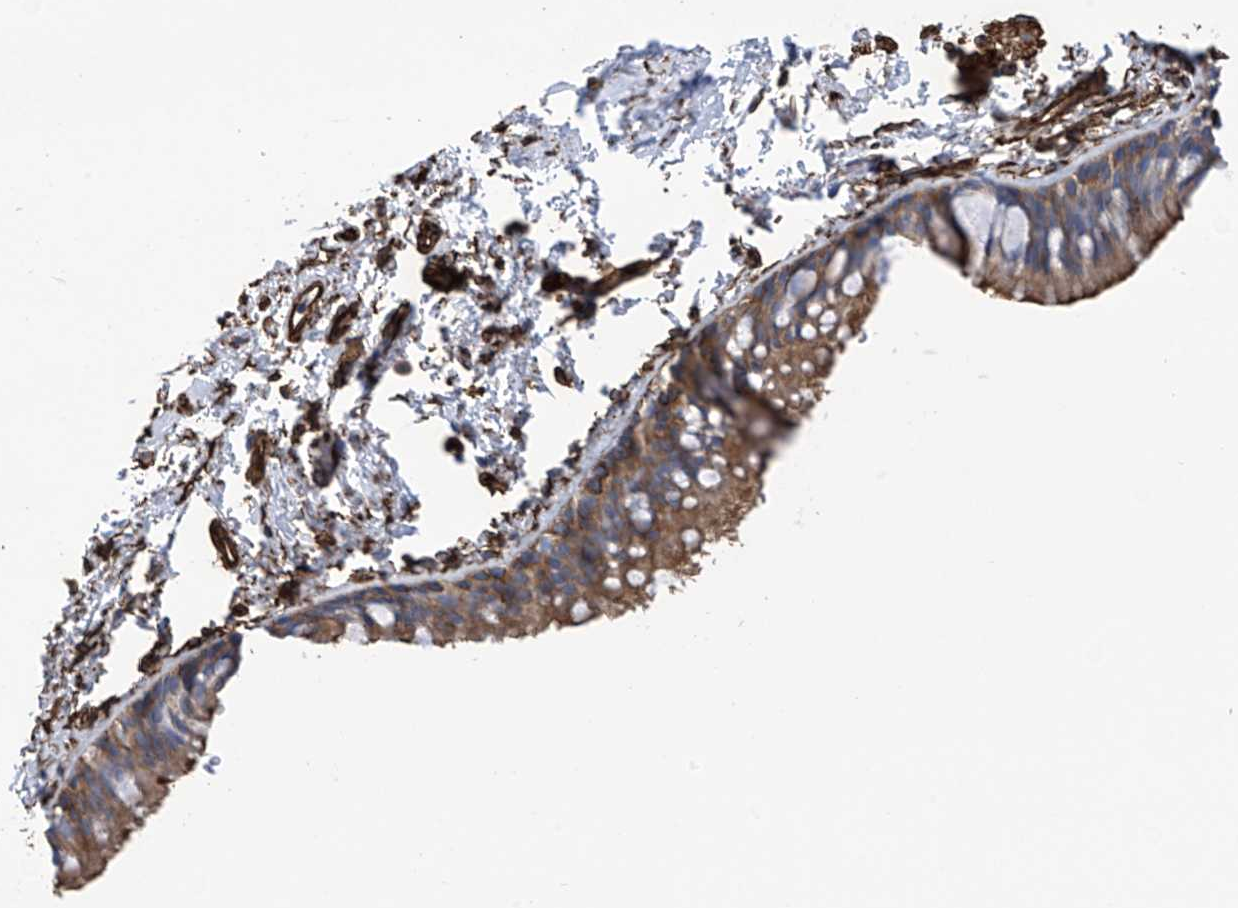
{"staining": {"intensity": "moderate", "quantity": "25%-75%", "location": "cytoplasmic/membranous"}, "tissue": "bronchus", "cell_type": "Respiratory epithelial cells", "image_type": "normal", "snomed": [{"axis": "morphology", "description": "Normal tissue, NOS"}, {"axis": "topography", "description": "Cartilage tissue"}, {"axis": "topography", "description": "Bronchus"}], "caption": "Immunohistochemical staining of benign human bronchus reveals medium levels of moderate cytoplasmic/membranous staining in approximately 25%-75% of respiratory epithelial cells.", "gene": "UBTD1", "patient": {"sex": "female", "age": 73}}